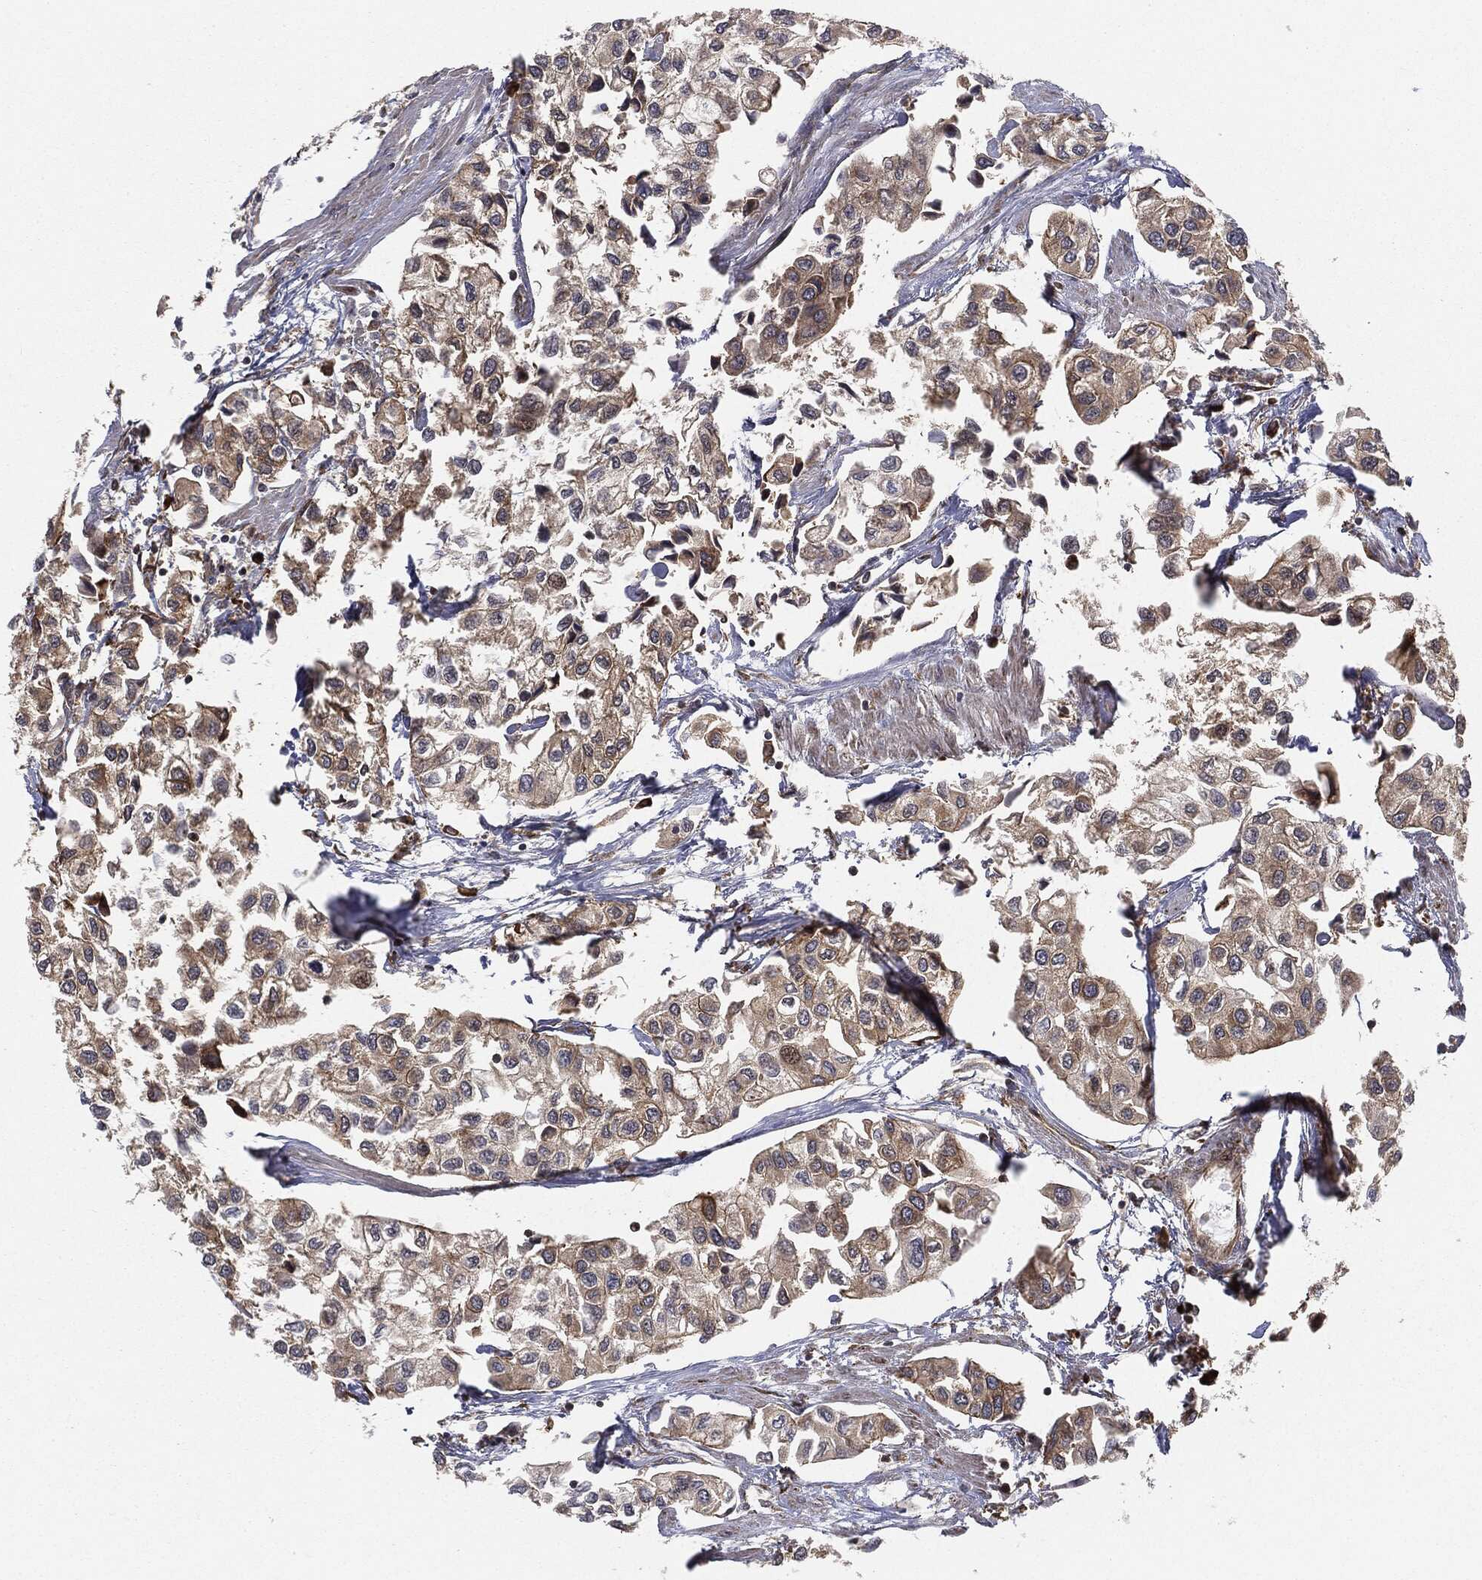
{"staining": {"intensity": "weak", "quantity": ">75%", "location": "cytoplasmic/membranous"}, "tissue": "urothelial cancer", "cell_type": "Tumor cells", "image_type": "cancer", "snomed": [{"axis": "morphology", "description": "Urothelial carcinoma, High grade"}, {"axis": "topography", "description": "Urinary bladder"}], "caption": "Immunohistochemical staining of high-grade urothelial carcinoma exhibits low levels of weak cytoplasmic/membranous protein positivity in about >75% of tumor cells.", "gene": "CYLD", "patient": {"sex": "male", "age": 73}}